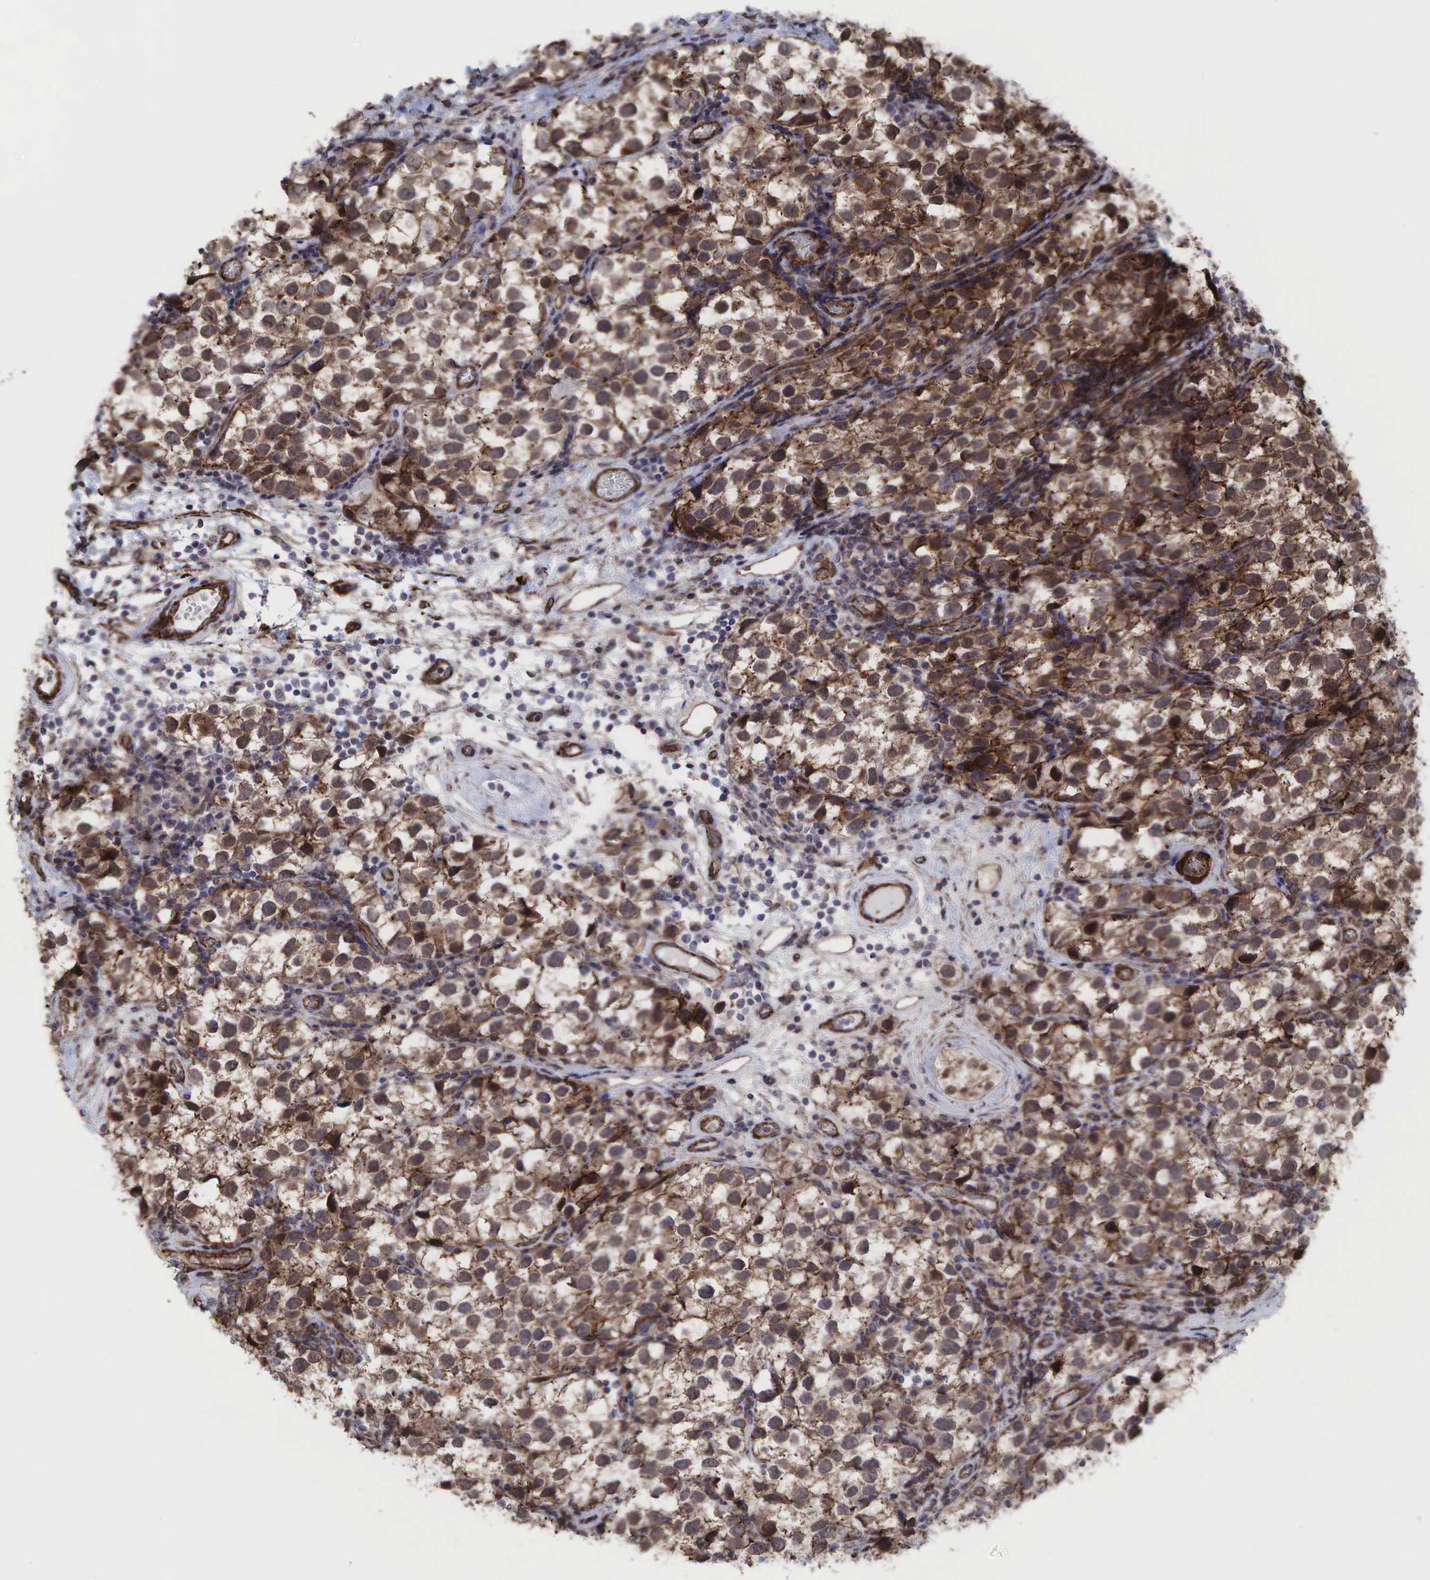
{"staining": {"intensity": "moderate", "quantity": ">75%", "location": "cytoplasmic/membranous"}, "tissue": "testis cancer", "cell_type": "Tumor cells", "image_type": "cancer", "snomed": [{"axis": "morphology", "description": "Seminoma, NOS"}, {"axis": "topography", "description": "Testis"}], "caption": "Immunohistochemical staining of human seminoma (testis) demonstrates moderate cytoplasmic/membranous protein expression in about >75% of tumor cells. Nuclei are stained in blue.", "gene": "GPRASP1", "patient": {"sex": "male", "age": 39}}